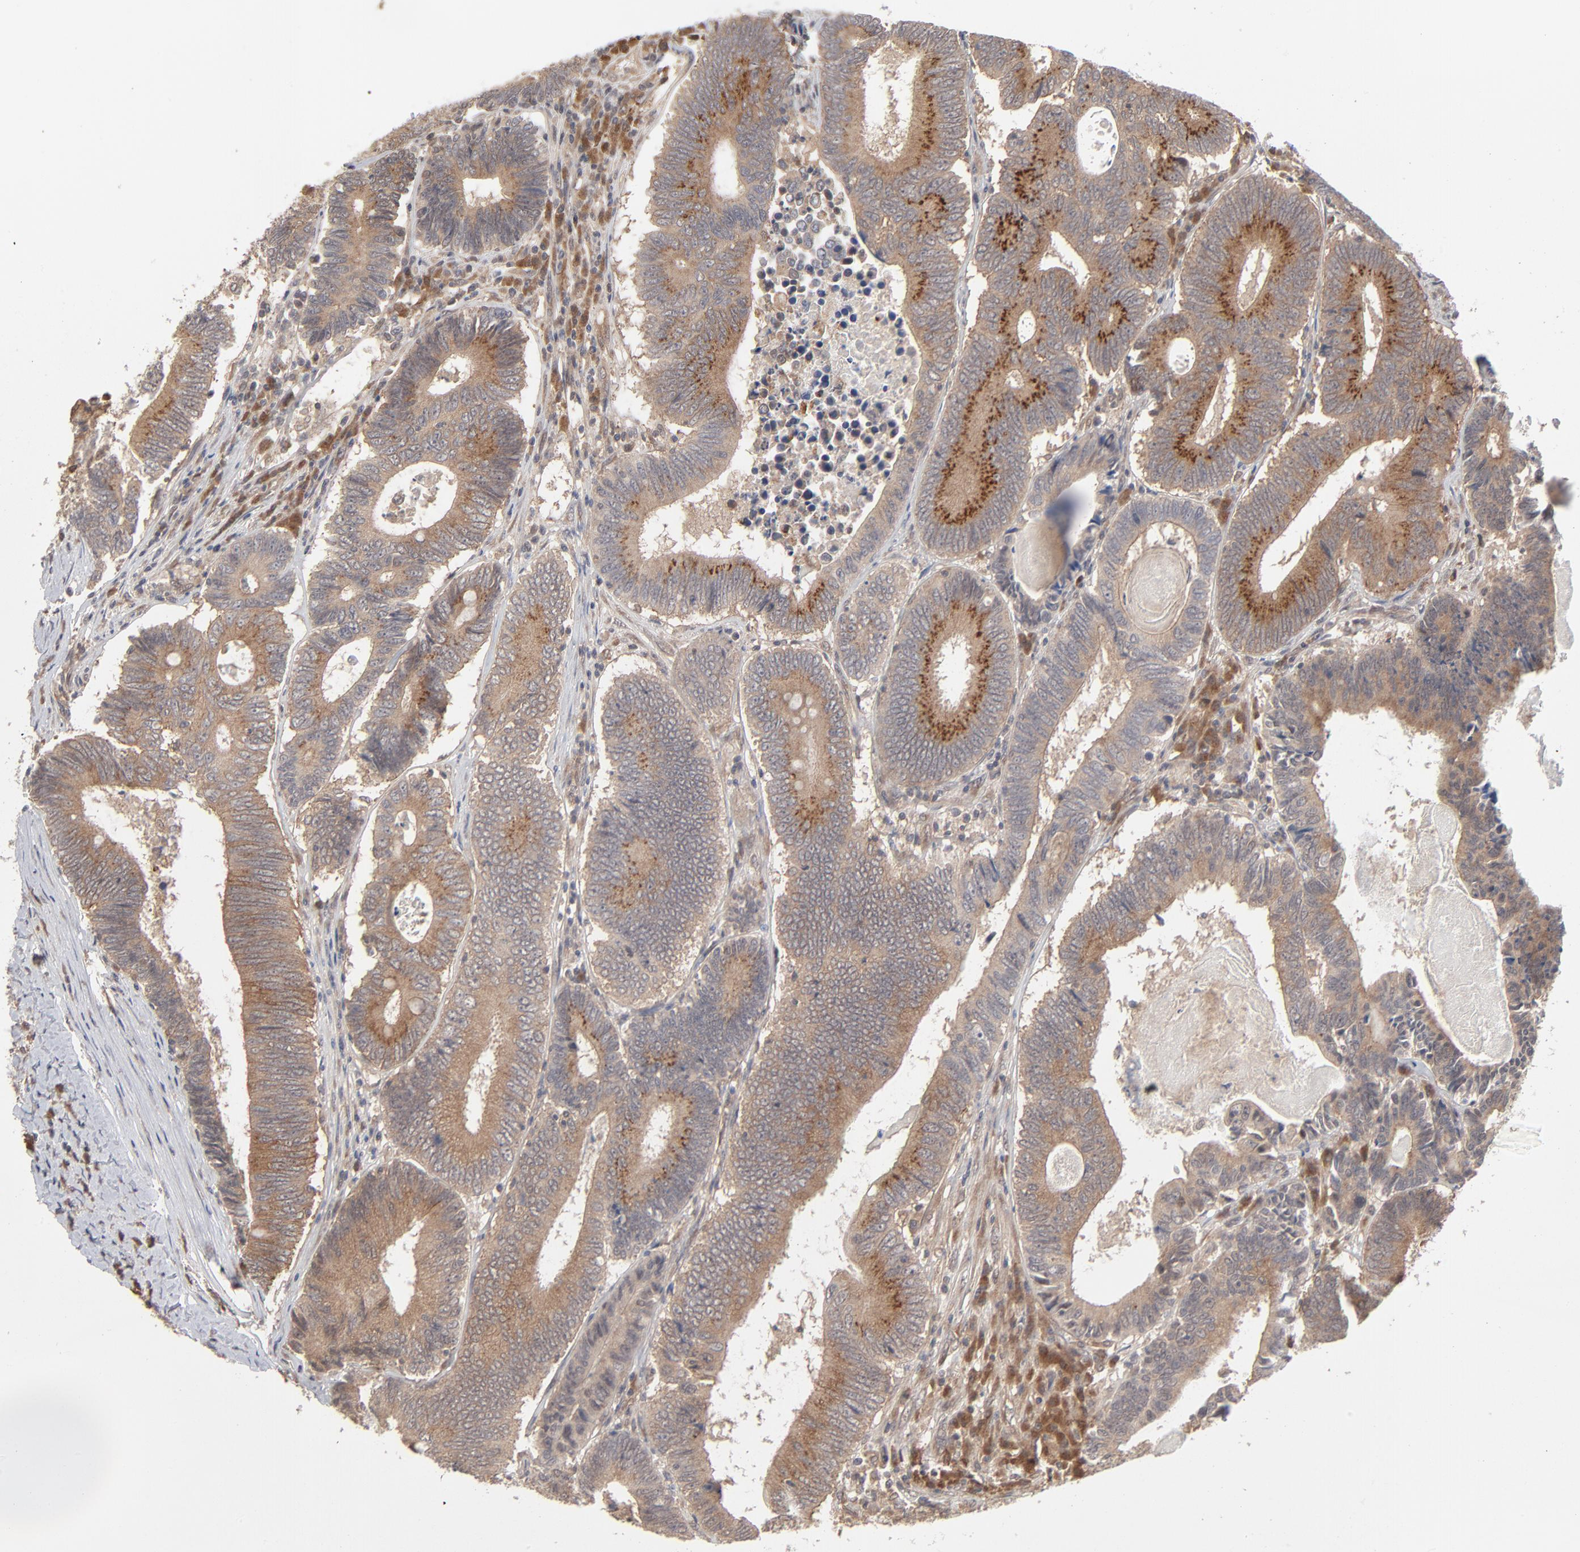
{"staining": {"intensity": "moderate", "quantity": ">75%", "location": "cytoplasmic/membranous"}, "tissue": "colorectal cancer", "cell_type": "Tumor cells", "image_type": "cancer", "snomed": [{"axis": "morphology", "description": "Adenocarcinoma, NOS"}, {"axis": "topography", "description": "Colon"}], "caption": "A brown stain highlights moderate cytoplasmic/membranous positivity of a protein in colorectal cancer tumor cells.", "gene": "SCFD1", "patient": {"sex": "female", "age": 78}}